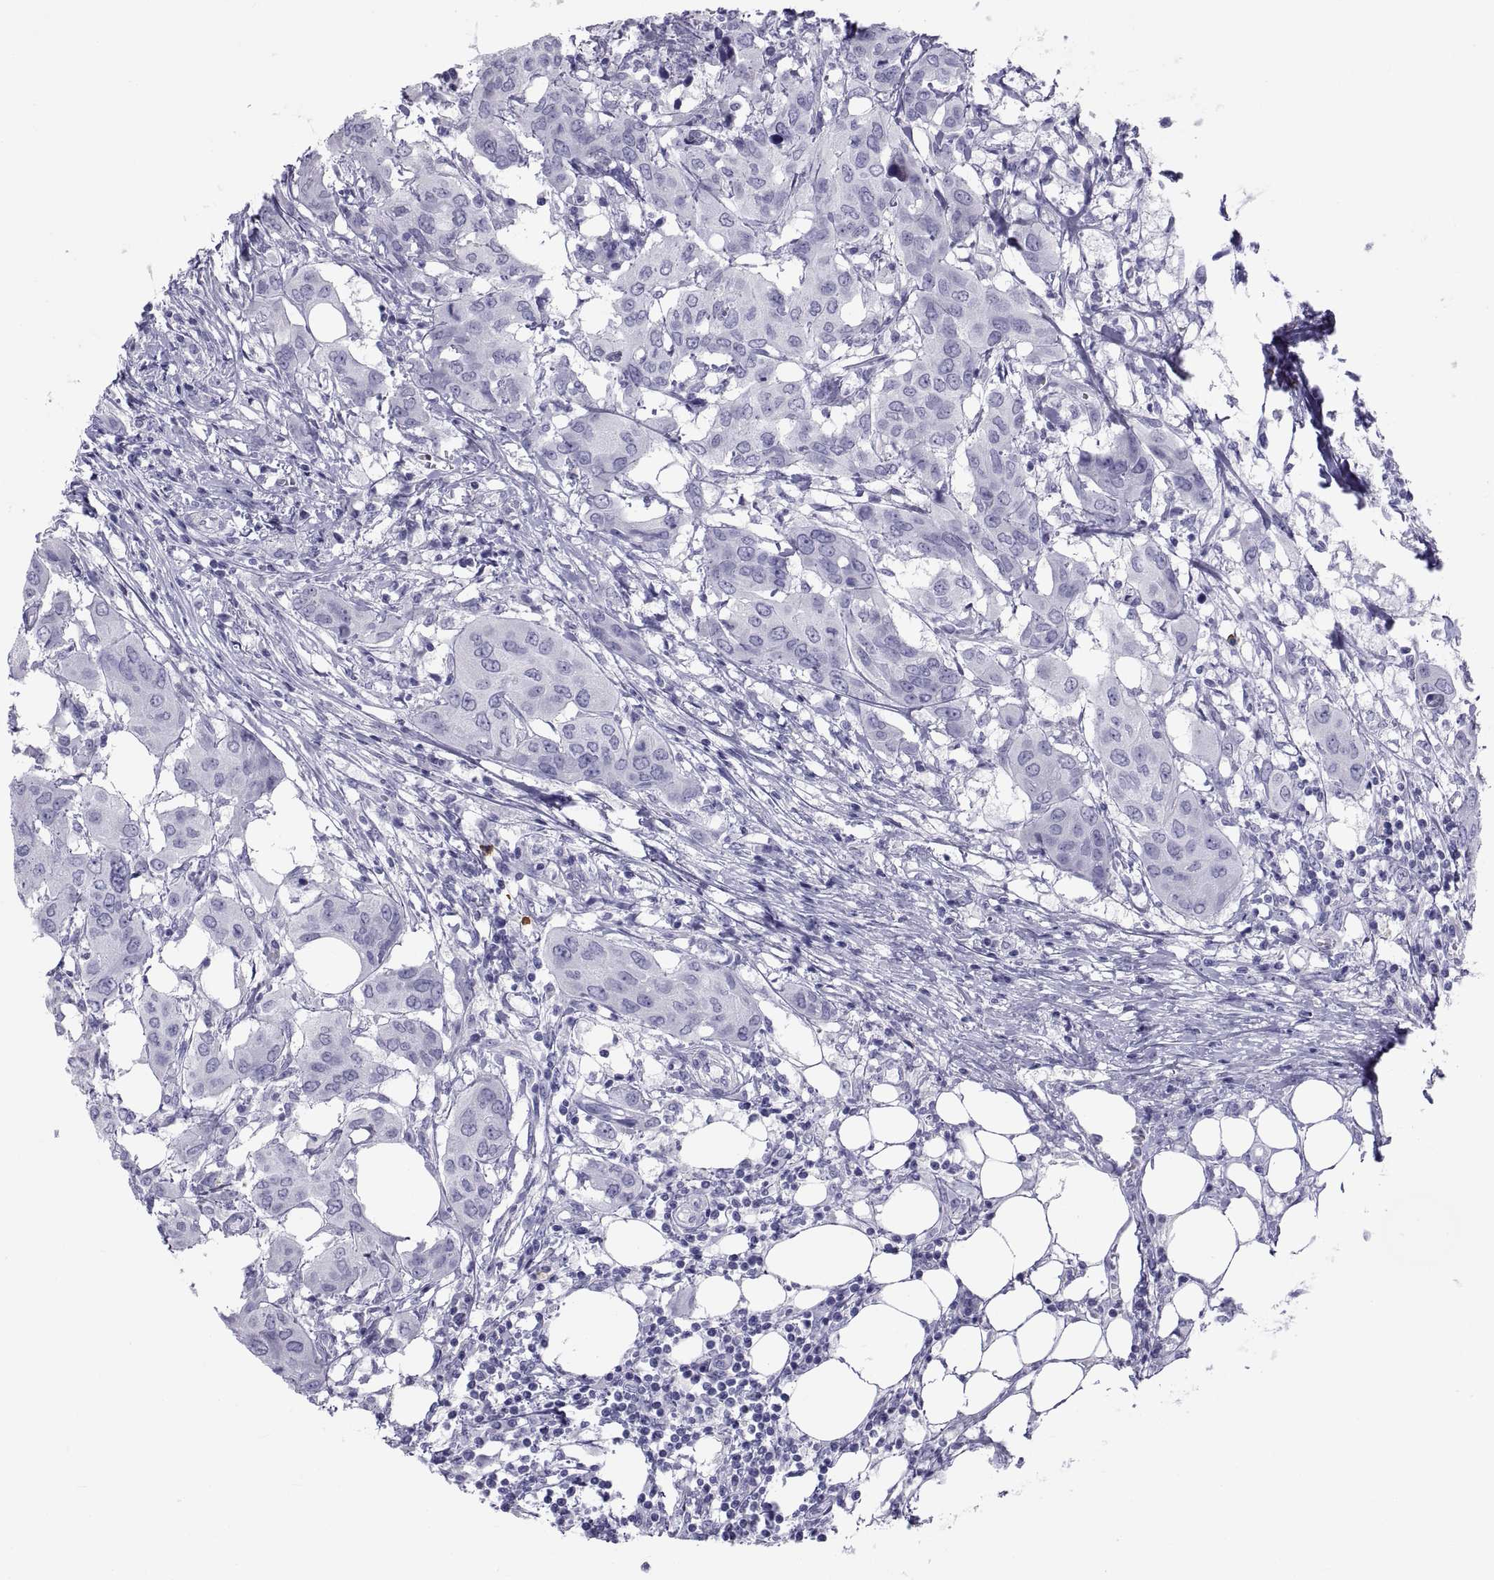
{"staining": {"intensity": "negative", "quantity": "none", "location": "none"}, "tissue": "urothelial cancer", "cell_type": "Tumor cells", "image_type": "cancer", "snomed": [{"axis": "morphology", "description": "Urothelial carcinoma, NOS"}, {"axis": "morphology", "description": "Urothelial carcinoma, High grade"}, {"axis": "topography", "description": "Urinary bladder"}], "caption": "A high-resolution image shows IHC staining of transitional cell carcinoma, which exhibits no significant positivity in tumor cells.", "gene": "NPTX2", "patient": {"sex": "male", "age": 63}}